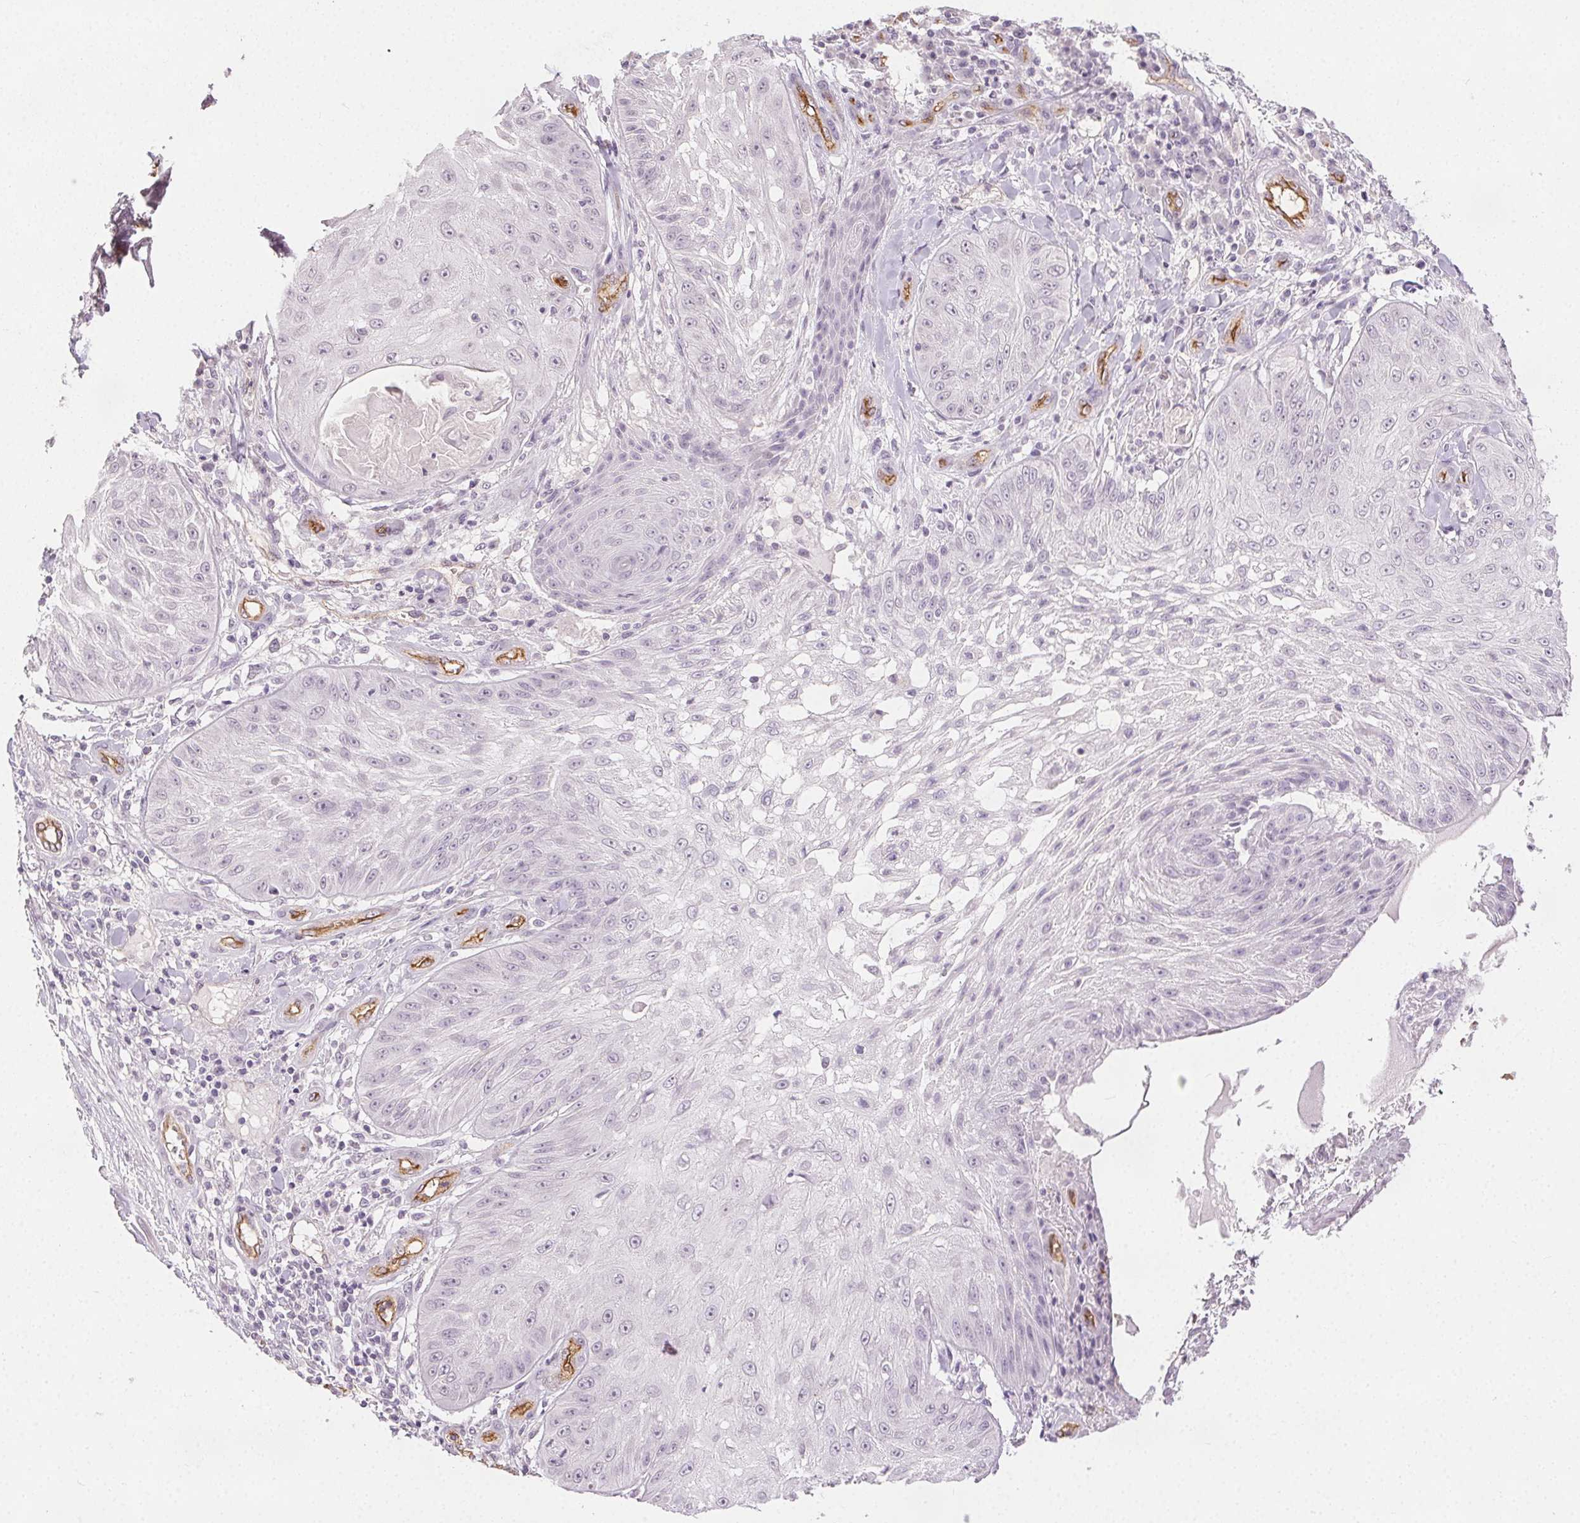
{"staining": {"intensity": "negative", "quantity": "none", "location": "none"}, "tissue": "skin cancer", "cell_type": "Tumor cells", "image_type": "cancer", "snomed": [{"axis": "morphology", "description": "Squamous cell carcinoma, NOS"}, {"axis": "topography", "description": "Skin"}], "caption": "Protein analysis of skin cancer (squamous cell carcinoma) shows no significant positivity in tumor cells.", "gene": "PODXL", "patient": {"sex": "male", "age": 70}}